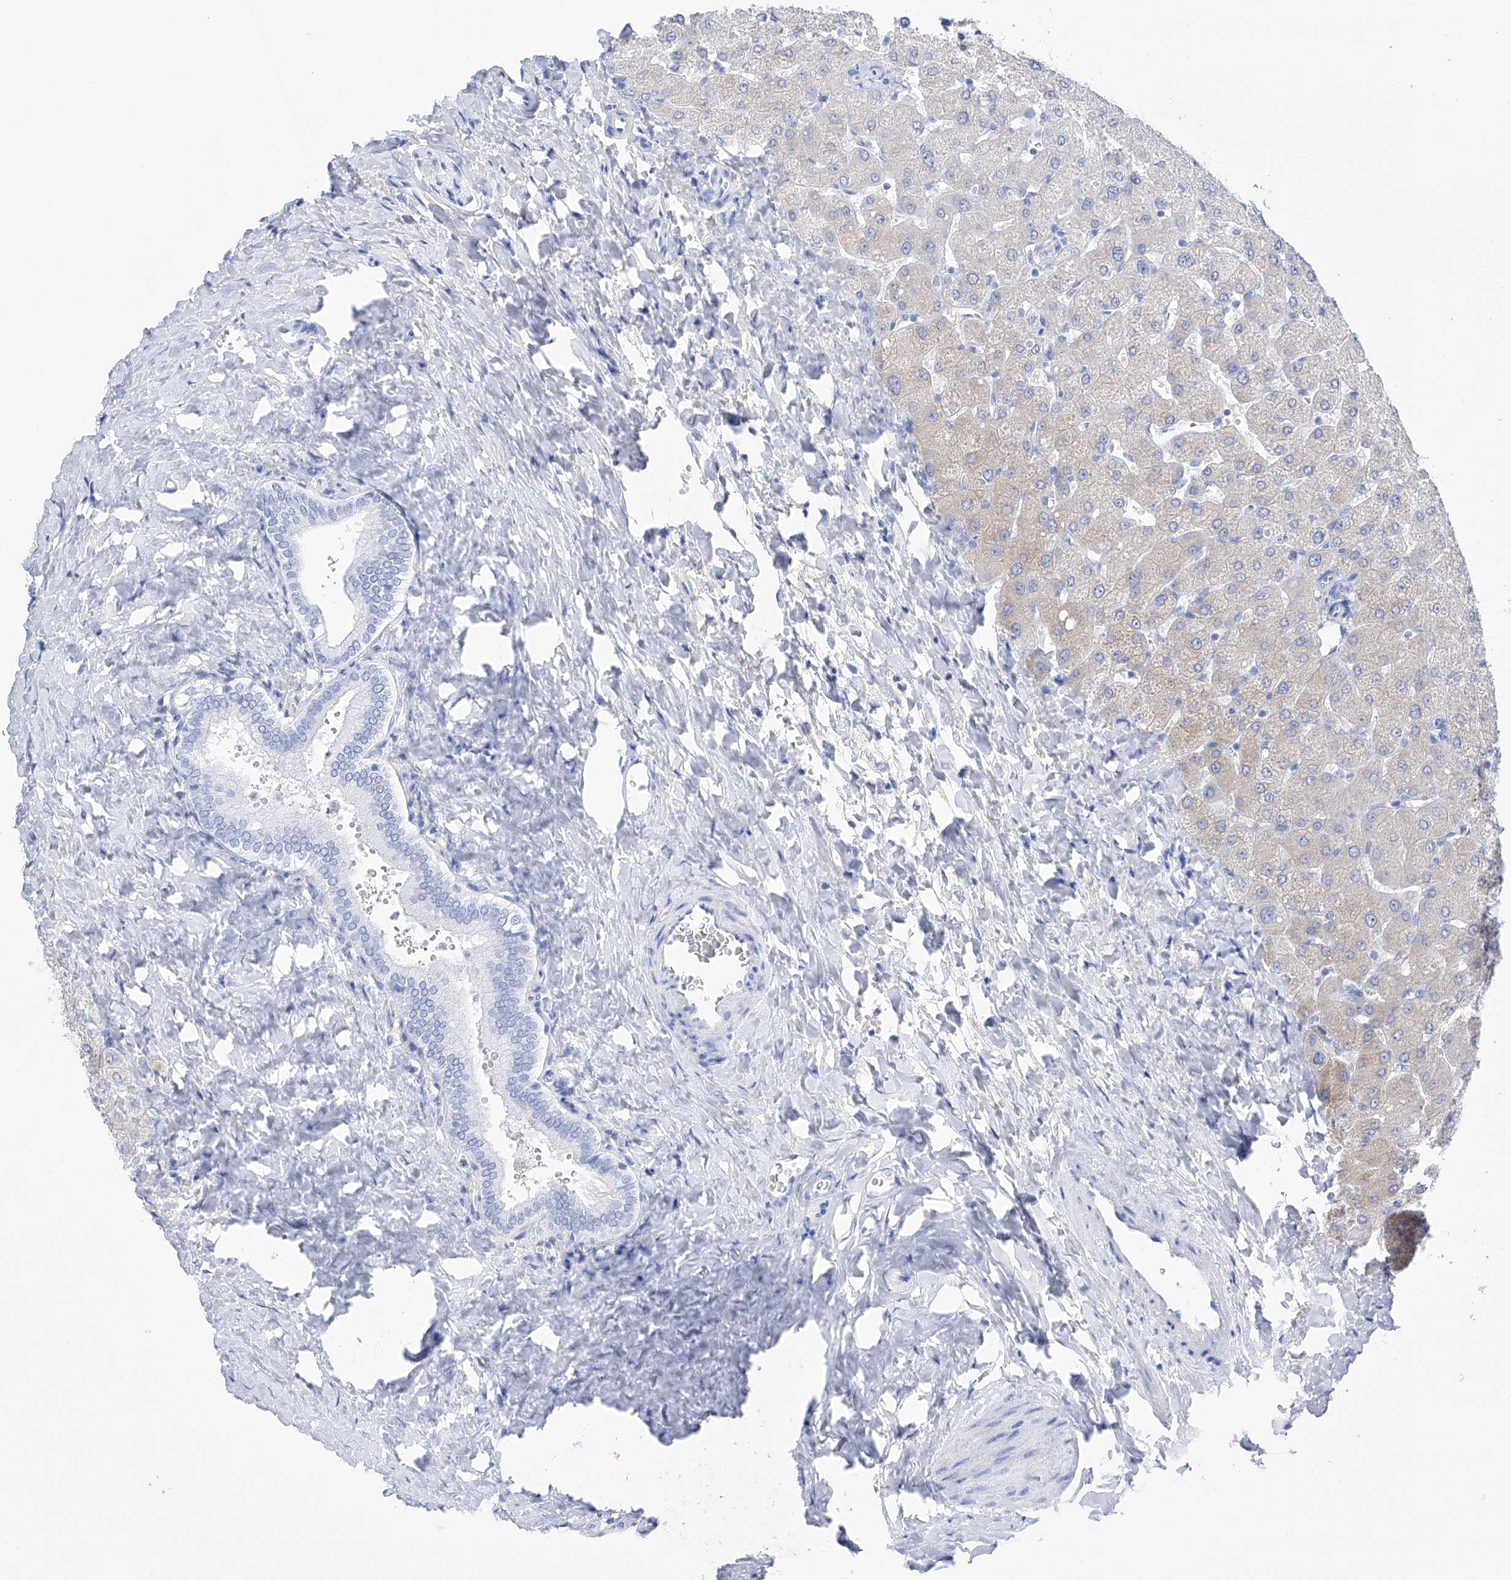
{"staining": {"intensity": "negative", "quantity": "none", "location": "none"}, "tissue": "liver", "cell_type": "Cholangiocytes", "image_type": "normal", "snomed": [{"axis": "morphology", "description": "Normal tissue, NOS"}, {"axis": "topography", "description": "Liver"}], "caption": "Immunohistochemistry (IHC) image of unremarkable liver stained for a protein (brown), which displays no positivity in cholangiocytes. (Brightfield microscopy of DAB IHC at high magnification).", "gene": "FLG", "patient": {"sex": "male", "age": 55}}